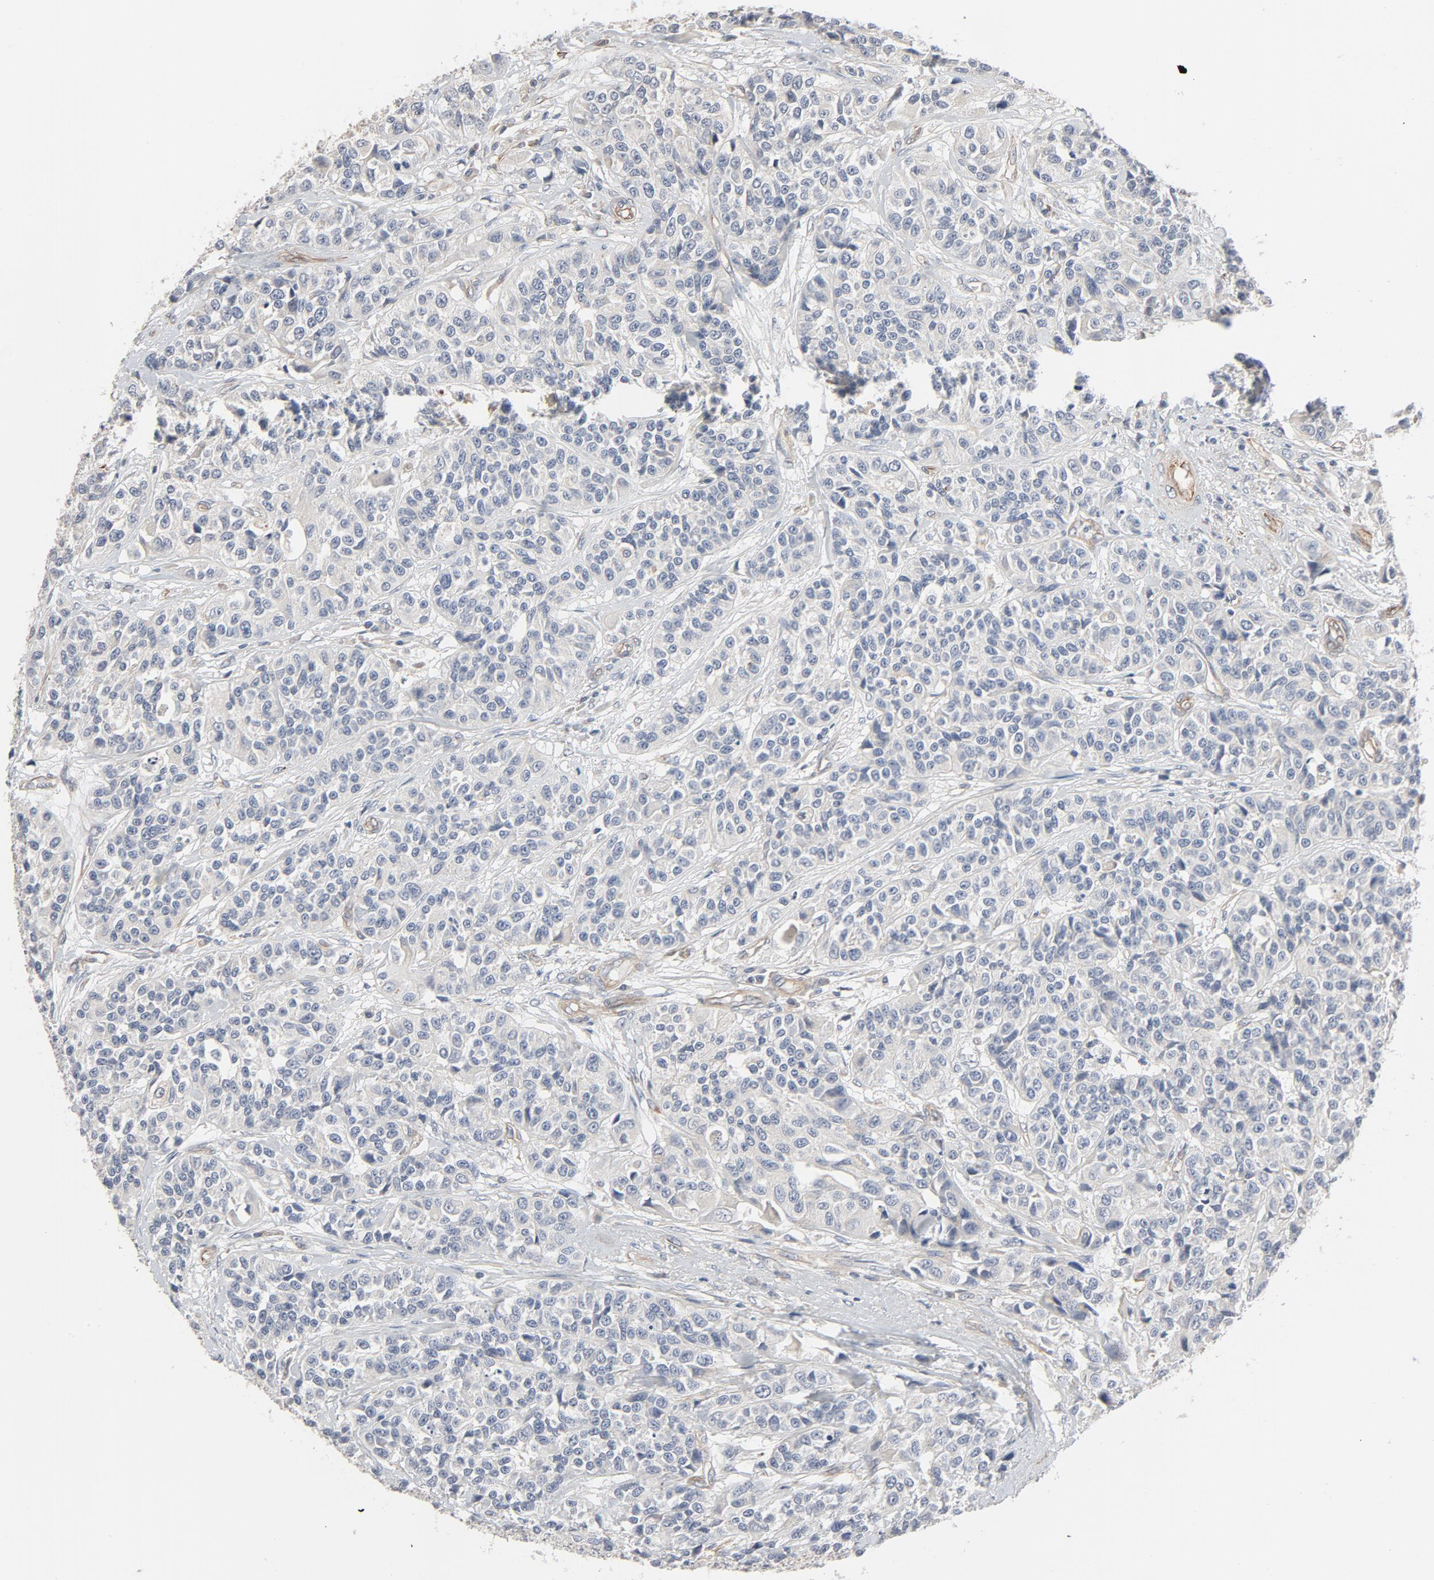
{"staining": {"intensity": "negative", "quantity": "none", "location": "none"}, "tissue": "urothelial cancer", "cell_type": "Tumor cells", "image_type": "cancer", "snomed": [{"axis": "morphology", "description": "Urothelial carcinoma, High grade"}, {"axis": "topography", "description": "Urinary bladder"}], "caption": "DAB (3,3'-diaminobenzidine) immunohistochemical staining of high-grade urothelial carcinoma reveals no significant expression in tumor cells.", "gene": "TRIOBP", "patient": {"sex": "female", "age": 81}}